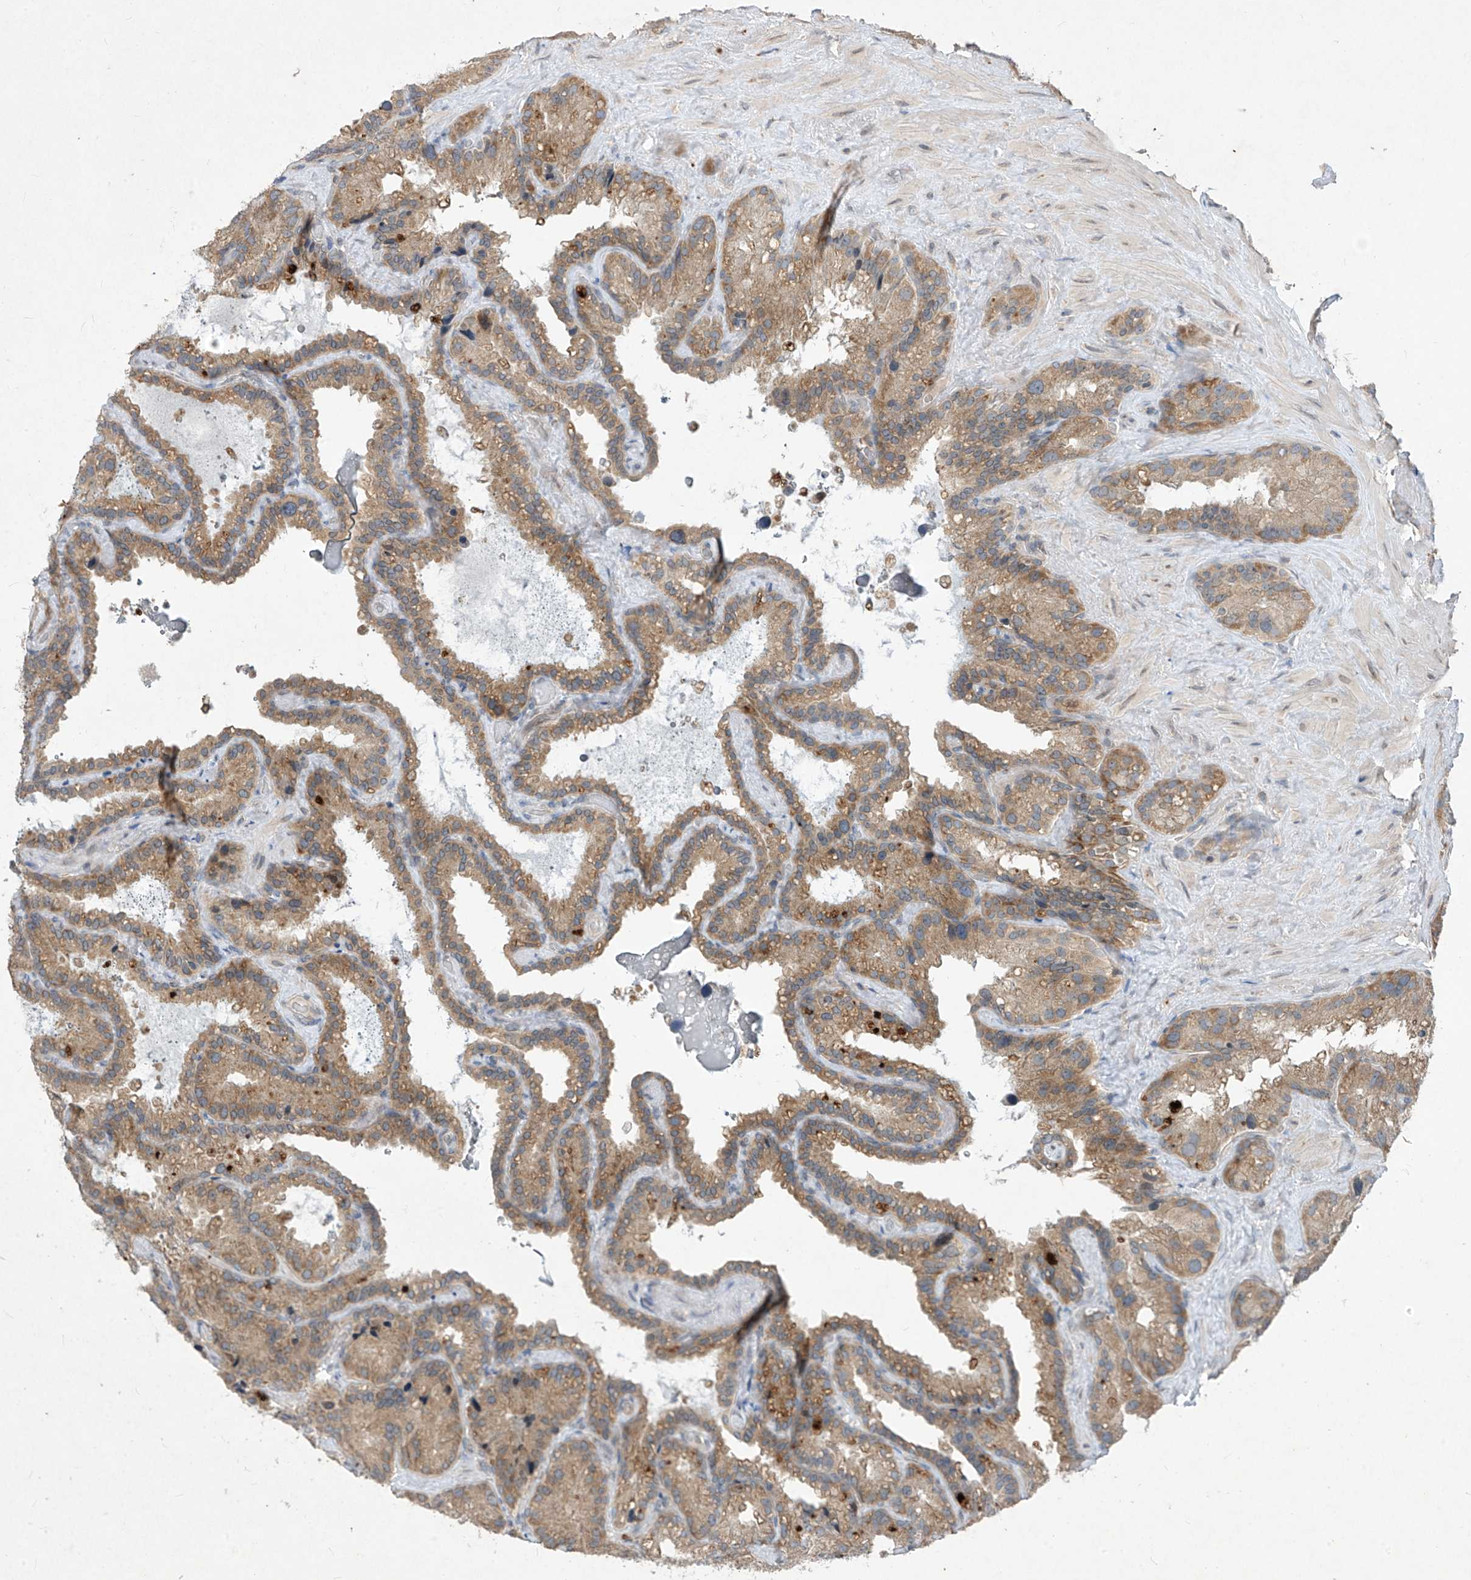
{"staining": {"intensity": "moderate", "quantity": ">75%", "location": "cytoplasmic/membranous"}, "tissue": "seminal vesicle", "cell_type": "Glandular cells", "image_type": "normal", "snomed": [{"axis": "morphology", "description": "Normal tissue, NOS"}, {"axis": "topography", "description": "Prostate"}, {"axis": "topography", "description": "Seminal veicle"}], "caption": "IHC staining of normal seminal vesicle, which demonstrates medium levels of moderate cytoplasmic/membranous positivity in approximately >75% of glandular cells indicating moderate cytoplasmic/membranous protein expression. The staining was performed using DAB (brown) for protein detection and nuclei were counterstained in hematoxylin (blue).", "gene": "RPL34", "patient": {"sex": "male", "age": 68}}